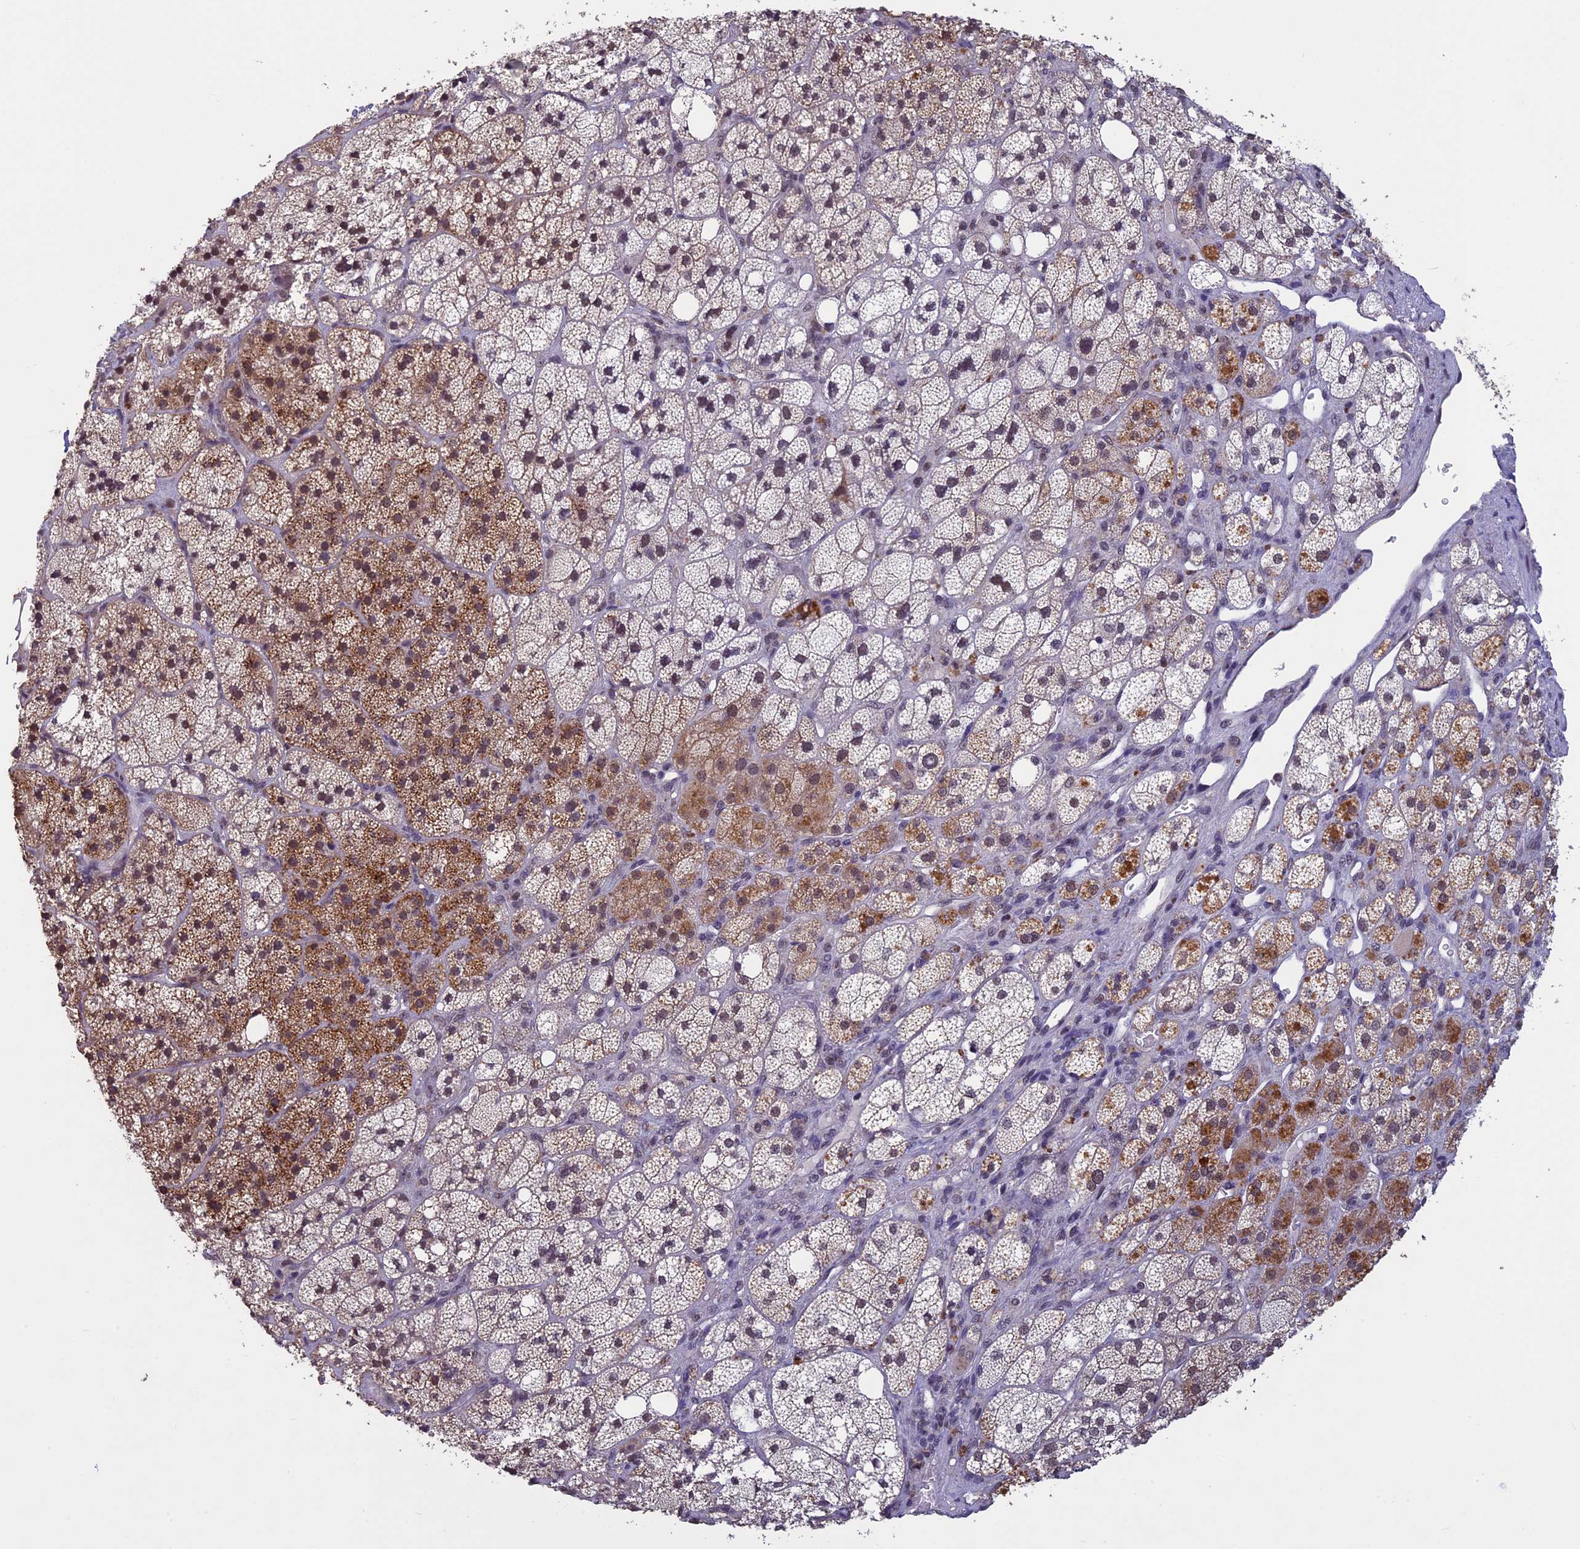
{"staining": {"intensity": "moderate", "quantity": "25%-75%", "location": "cytoplasmic/membranous,nuclear"}, "tissue": "adrenal gland", "cell_type": "Glandular cells", "image_type": "normal", "snomed": [{"axis": "morphology", "description": "Normal tissue, NOS"}, {"axis": "topography", "description": "Adrenal gland"}], "caption": "Moderate cytoplasmic/membranous,nuclear positivity for a protein is present in about 25%-75% of glandular cells of benign adrenal gland using immunohistochemistry.", "gene": "RNF40", "patient": {"sex": "male", "age": 61}}